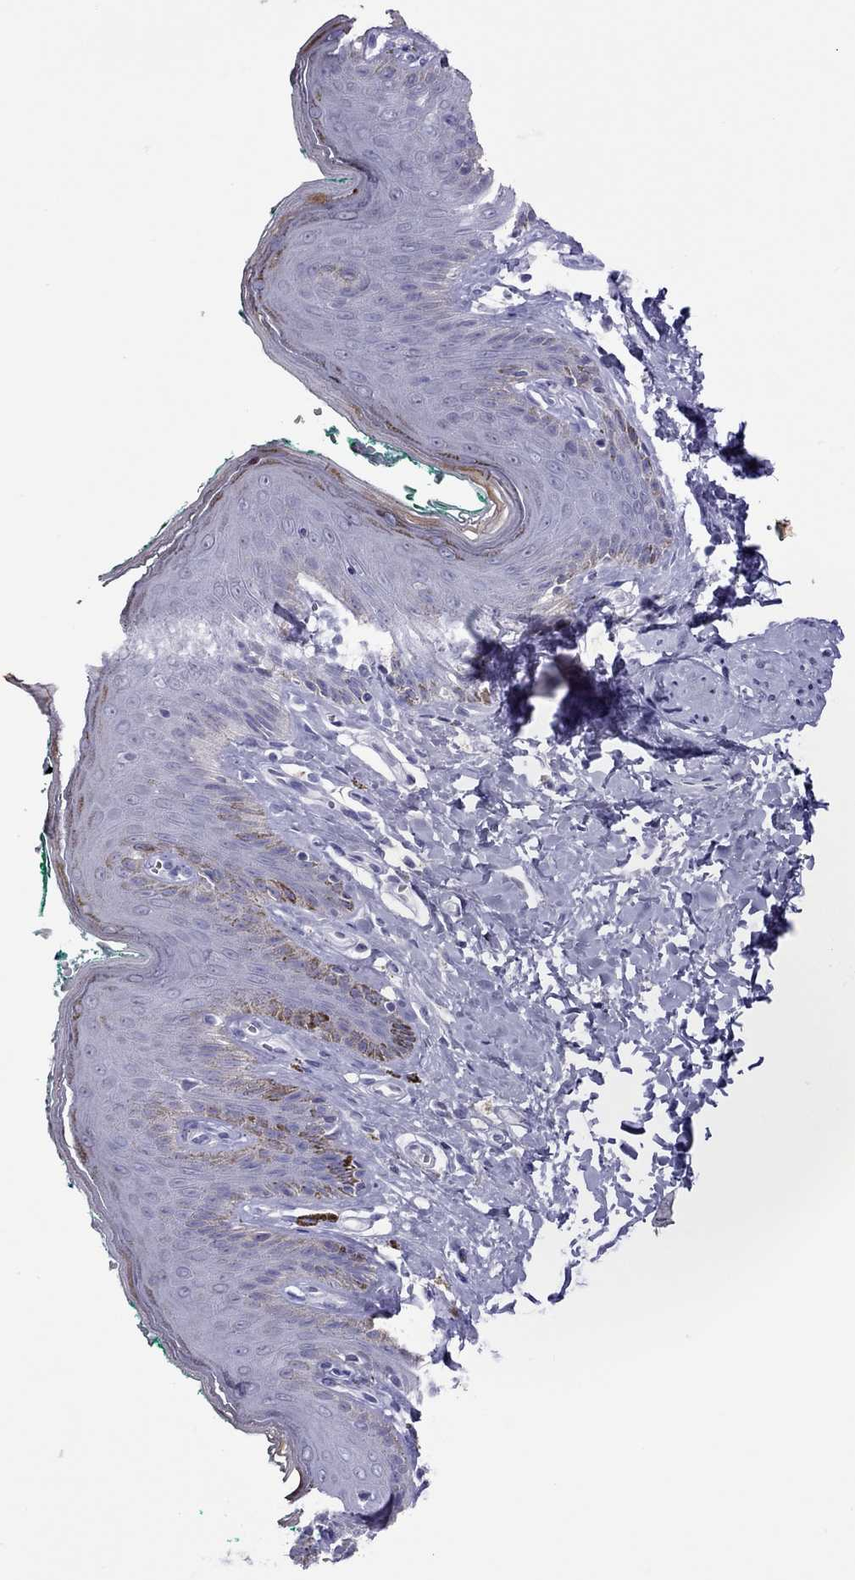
{"staining": {"intensity": "negative", "quantity": "none", "location": "none"}, "tissue": "skin", "cell_type": "Epidermal cells", "image_type": "normal", "snomed": [{"axis": "morphology", "description": "Normal tissue, NOS"}, {"axis": "topography", "description": "Vulva"}], "caption": "Unremarkable skin was stained to show a protein in brown. There is no significant staining in epidermal cells. (Brightfield microscopy of DAB immunohistochemistry at high magnification).", "gene": "CHRNB3", "patient": {"sex": "female", "age": 66}}